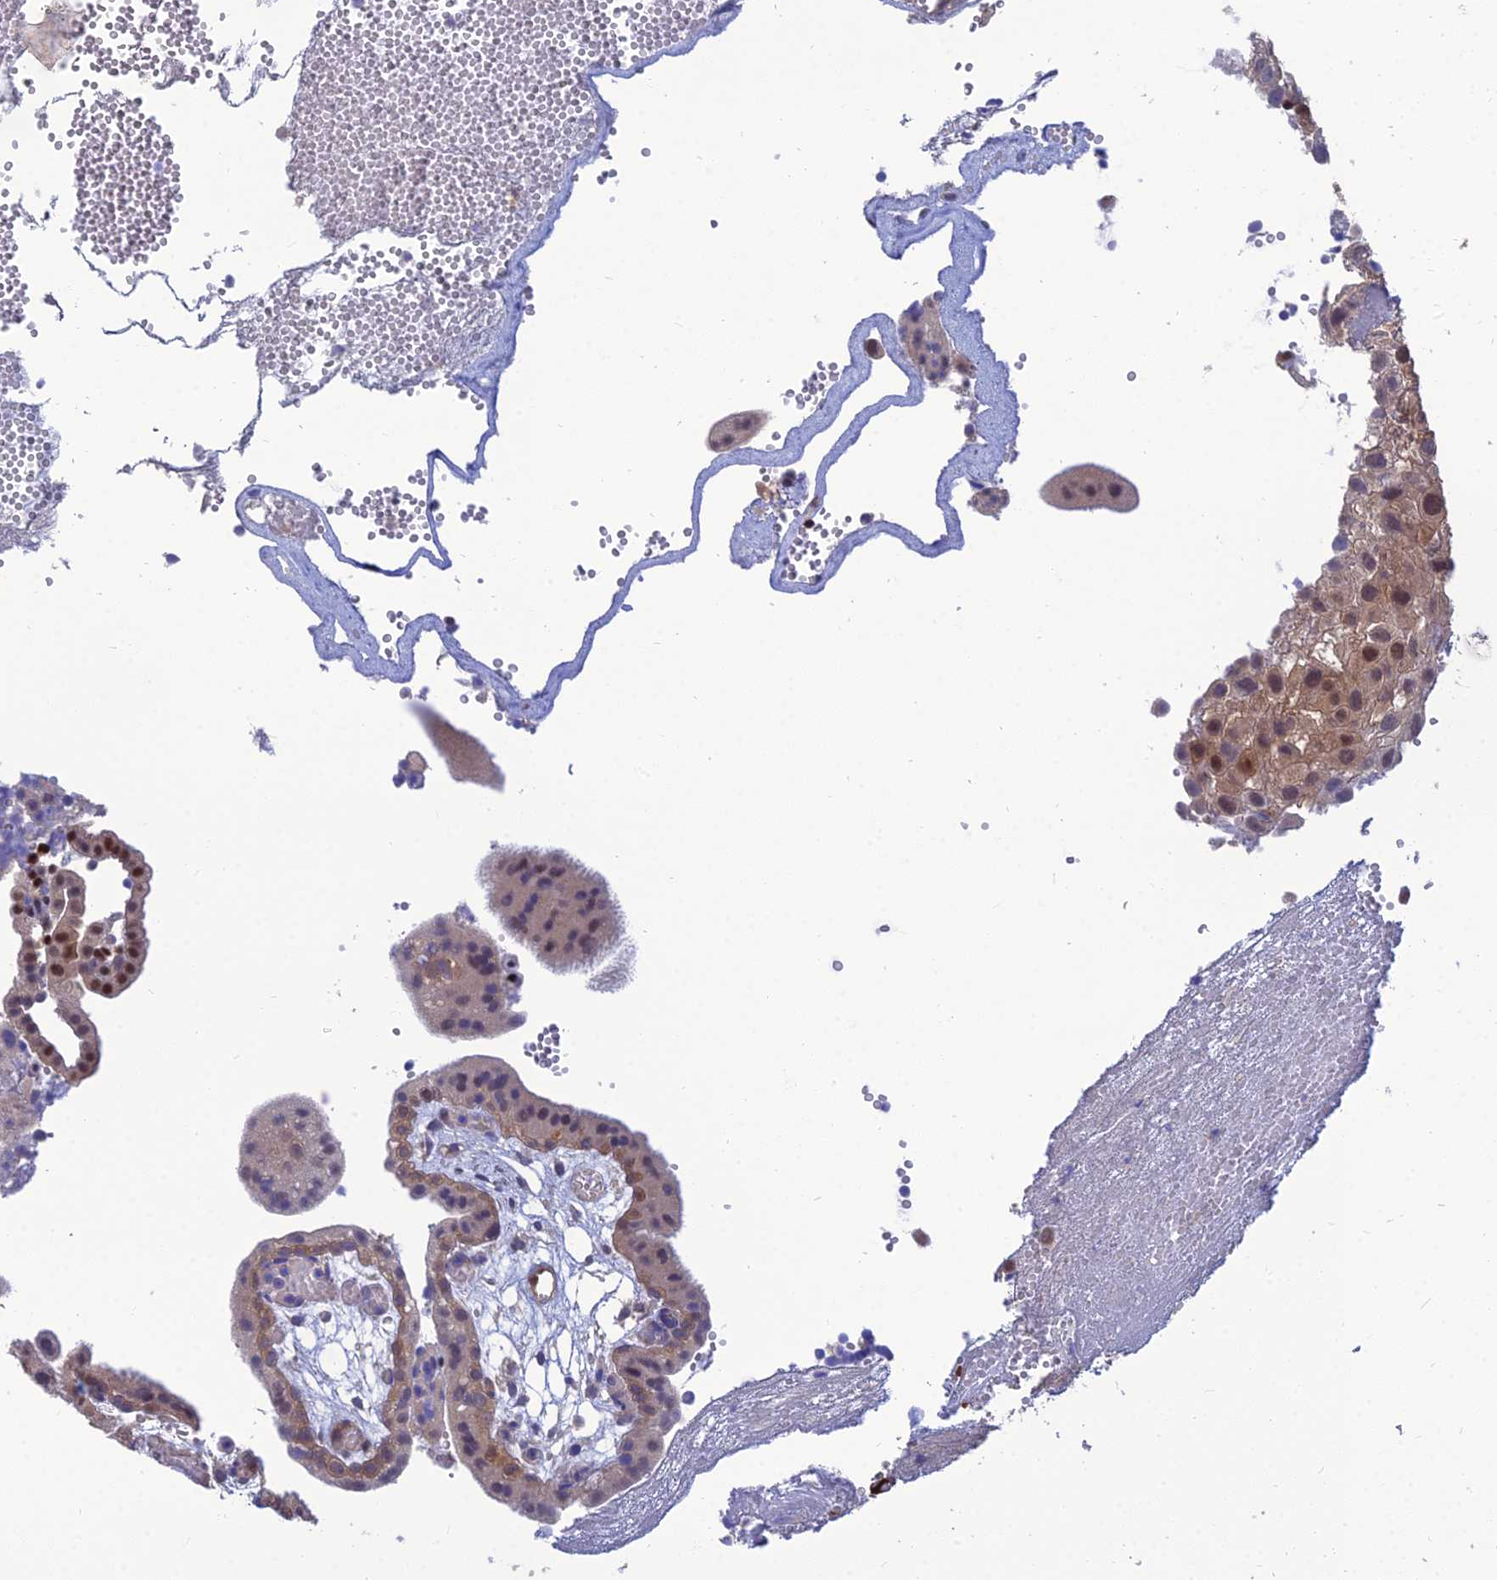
{"staining": {"intensity": "strong", "quantity": "25%-75%", "location": "nuclear"}, "tissue": "placenta", "cell_type": "Decidual cells", "image_type": "normal", "snomed": [{"axis": "morphology", "description": "Normal tissue, NOS"}, {"axis": "topography", "description": "Placenta"}], "caption": "The immunohistochemical stain shows strong nuclear positivity in decidual cells of benign placenta. The protein is shown in brown color, while the nuclei are stained blue.", "gene": "DNPEP", "patient": {"sex": "female", "age": 18}}